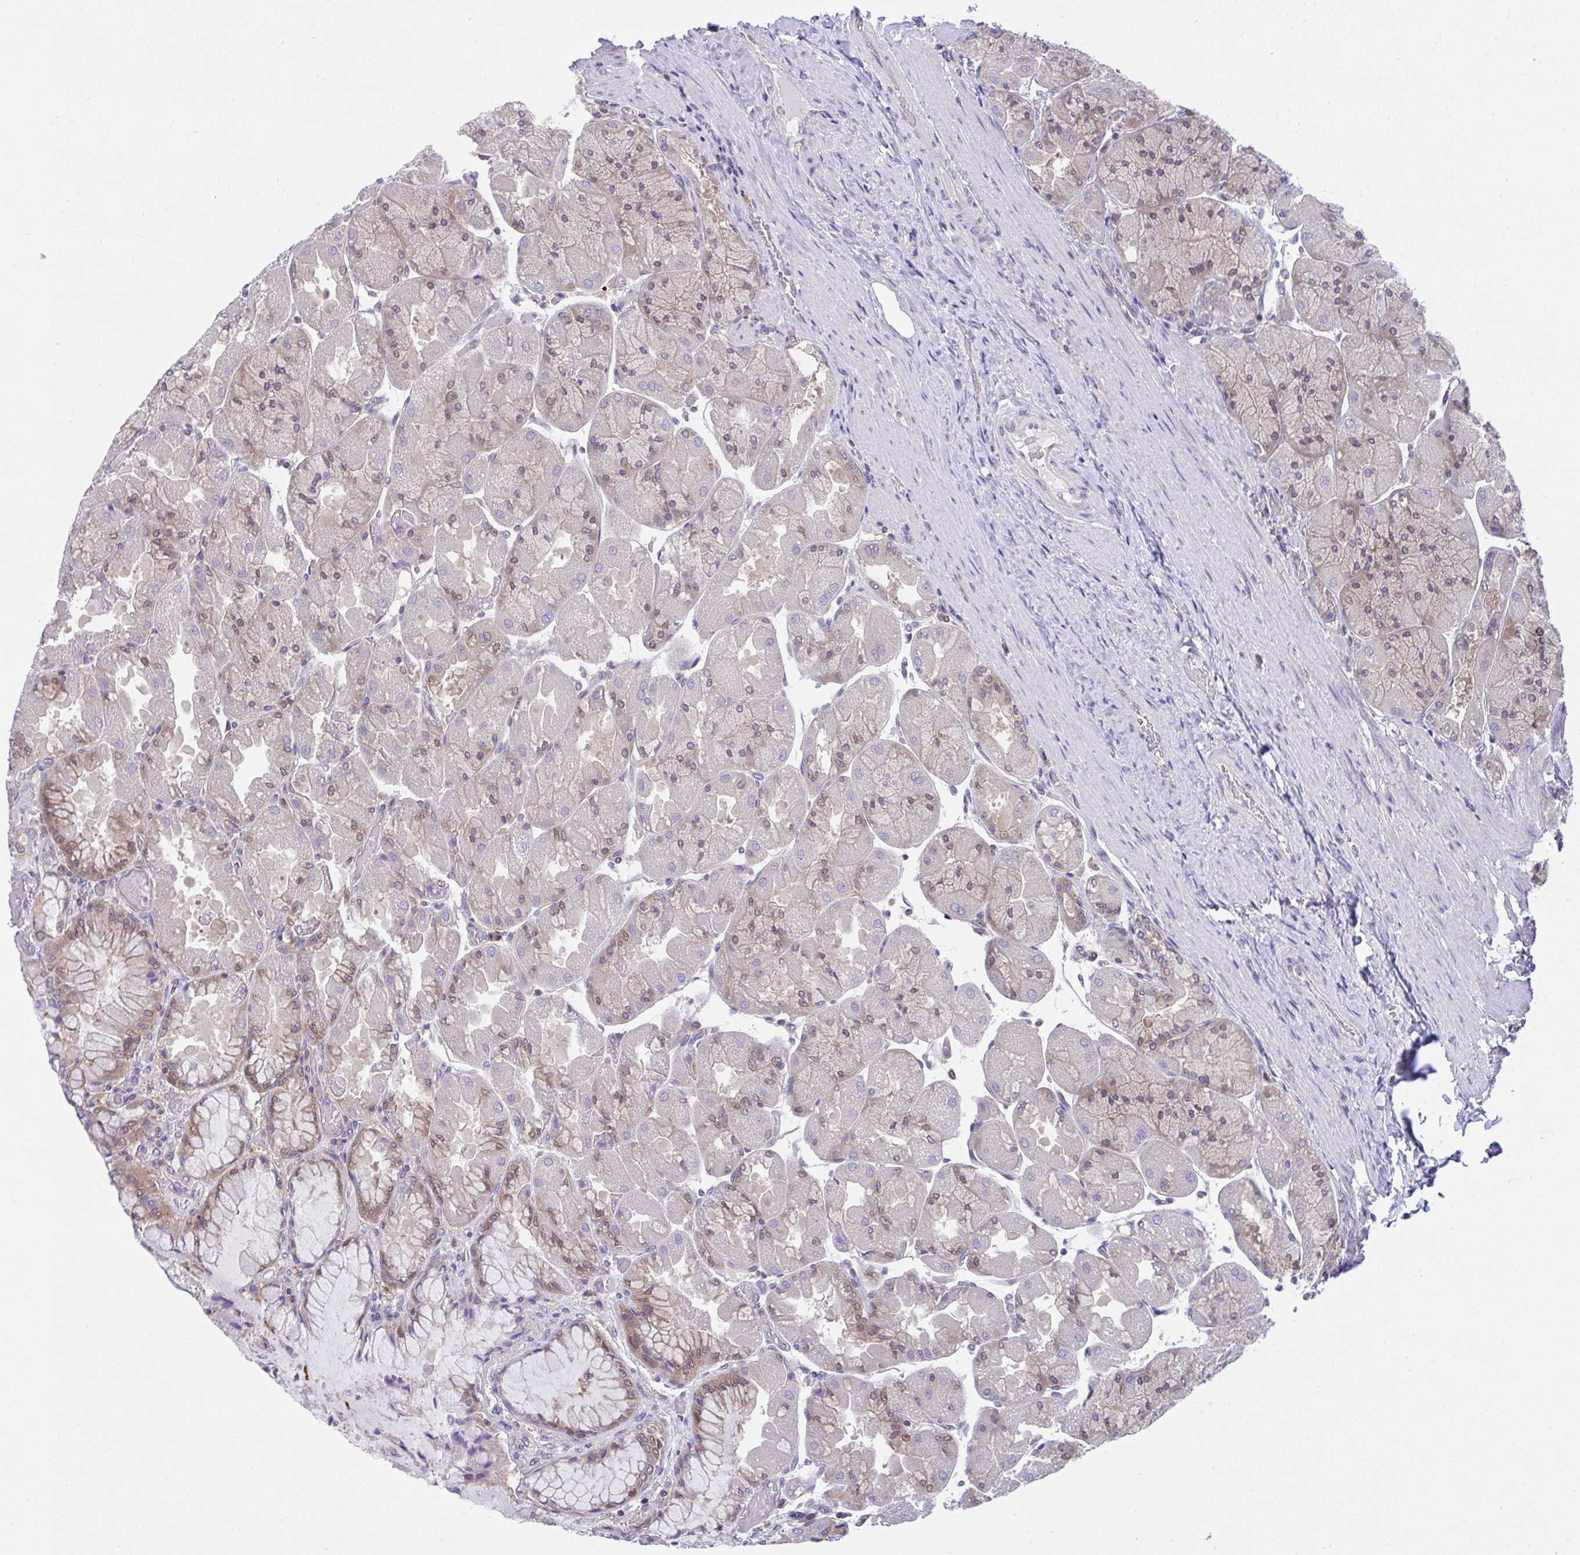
{"staining": {"intensity": "moderate", "quantity": "25%-75%", "location": "cytoplasmic/membranous"}, "tissue": "stomach", "cell_type": "Glandular cells", "image_type": "normal", "snomed": [{"axis": "morphology", "description": "Normal tissue, NOS"}, {"axis": "topography", "description": "Stomach"}], "caption": "Immunohistochemistry of normal human stomach exhibits medium levels of moderate cytoplasmic/membranous staining in about 25%-75% of glandular cells. (Stains: DAB (3,3'-diaminobenzidine) in brown, nuclei in blue, Microscopy: brightfield microscopy at high magnification).", "gene": "PCDHB7", "patient": {"sex": "female", "age": 61}}